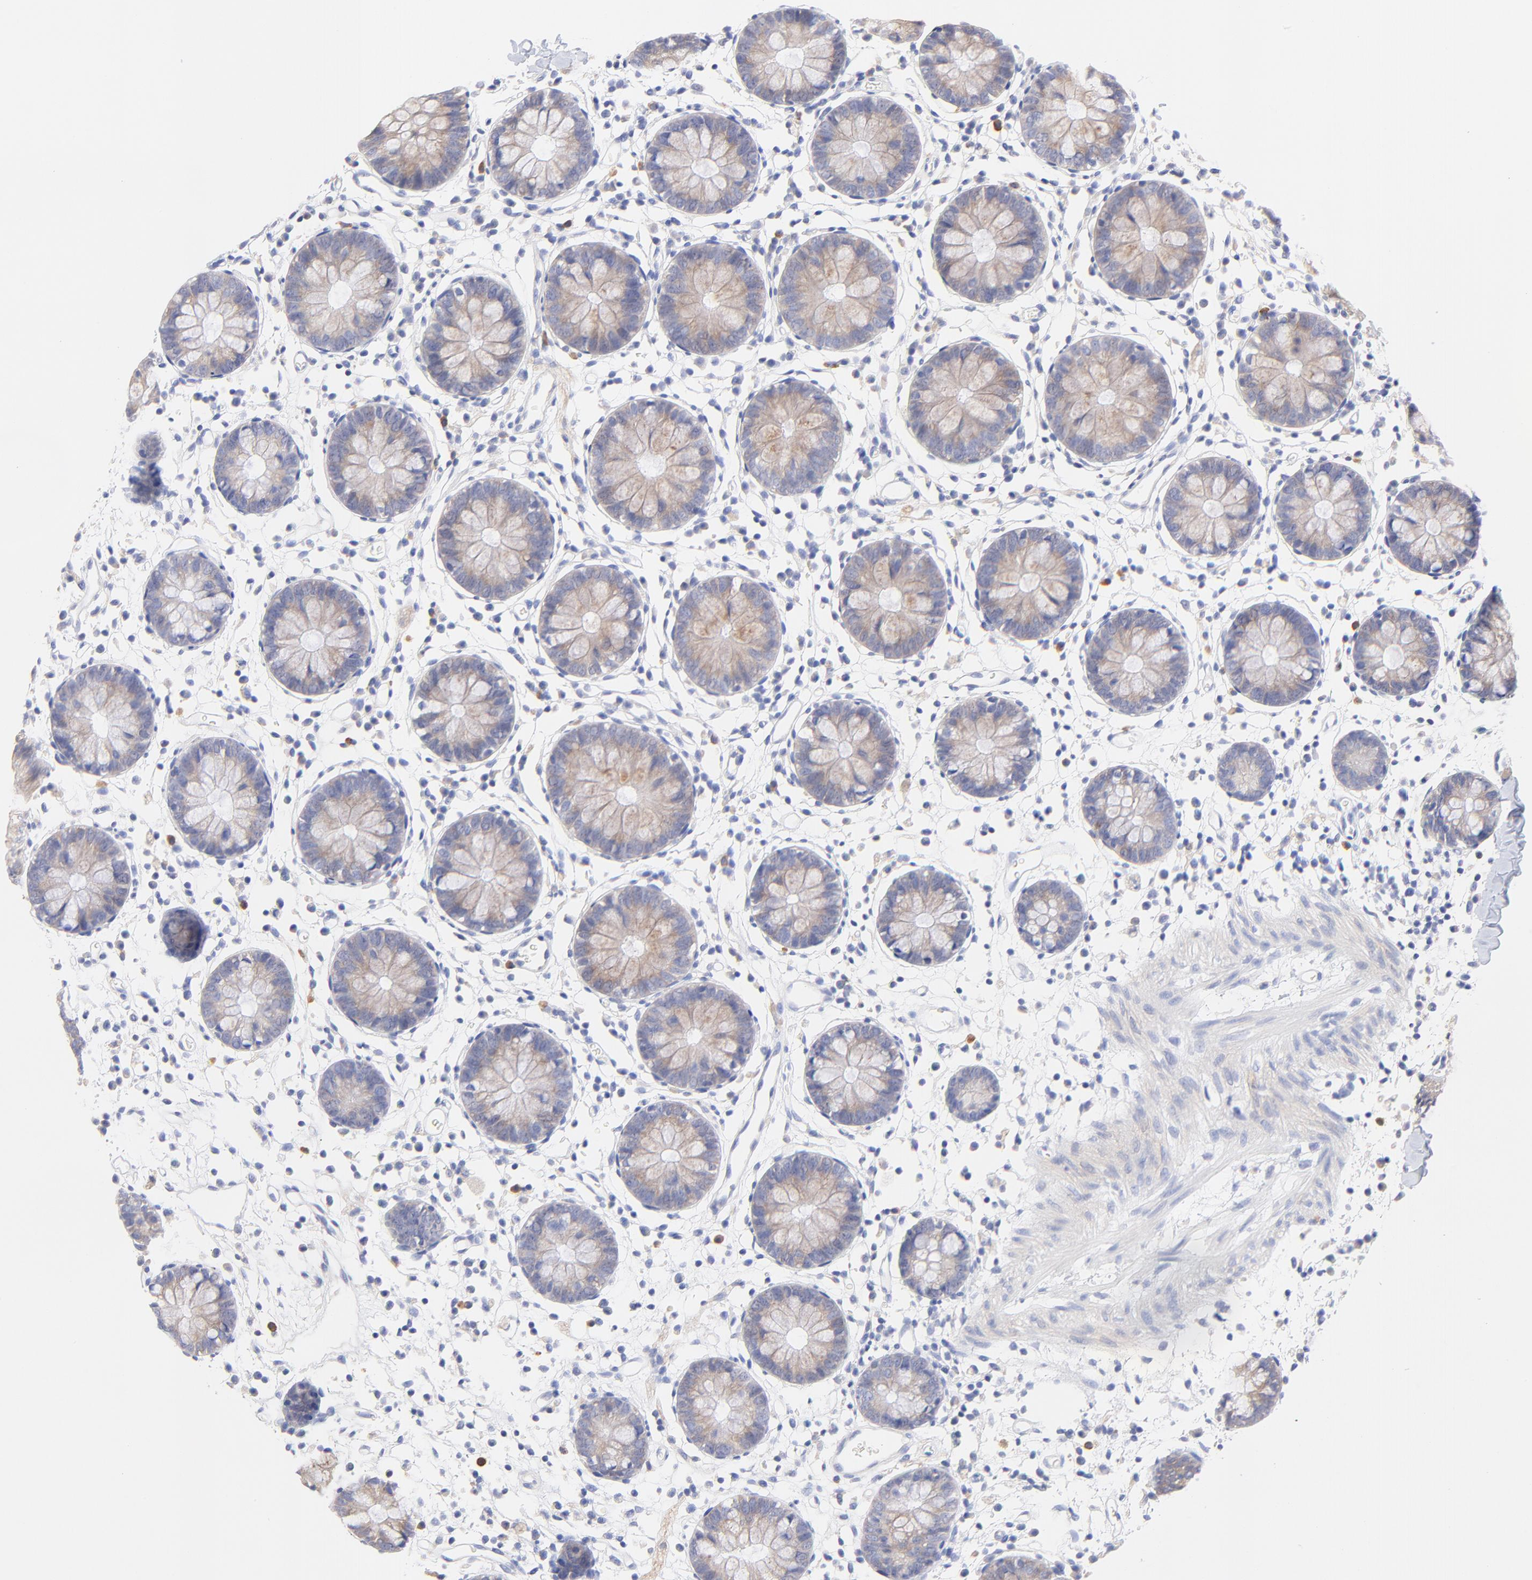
{"staining": {"intensity": "negative", "quantity": "none", "location": "none"}, "tissue": "colon", "cell_type": "Endothelial cells", "image_type": "normal", "snomed": [{"axis": "morphology", "description": "Normal tissue, NOS"}, {"axis": "topography", "description": "Colon"}], "caption": "Immunohistochemistry (IHC) histopathology image of benign colon: human colon stained with DAB (3,3'-diaminobenzidine) displays no significant protein positivity in endothelial cells. (Brightfield microscopy of DAB (3,3'-diaminobenzidine) immunohistochemistry (IHC) at high magnification).", "gene": "EBP", "patient": {"sex": "male", "age": 14}}